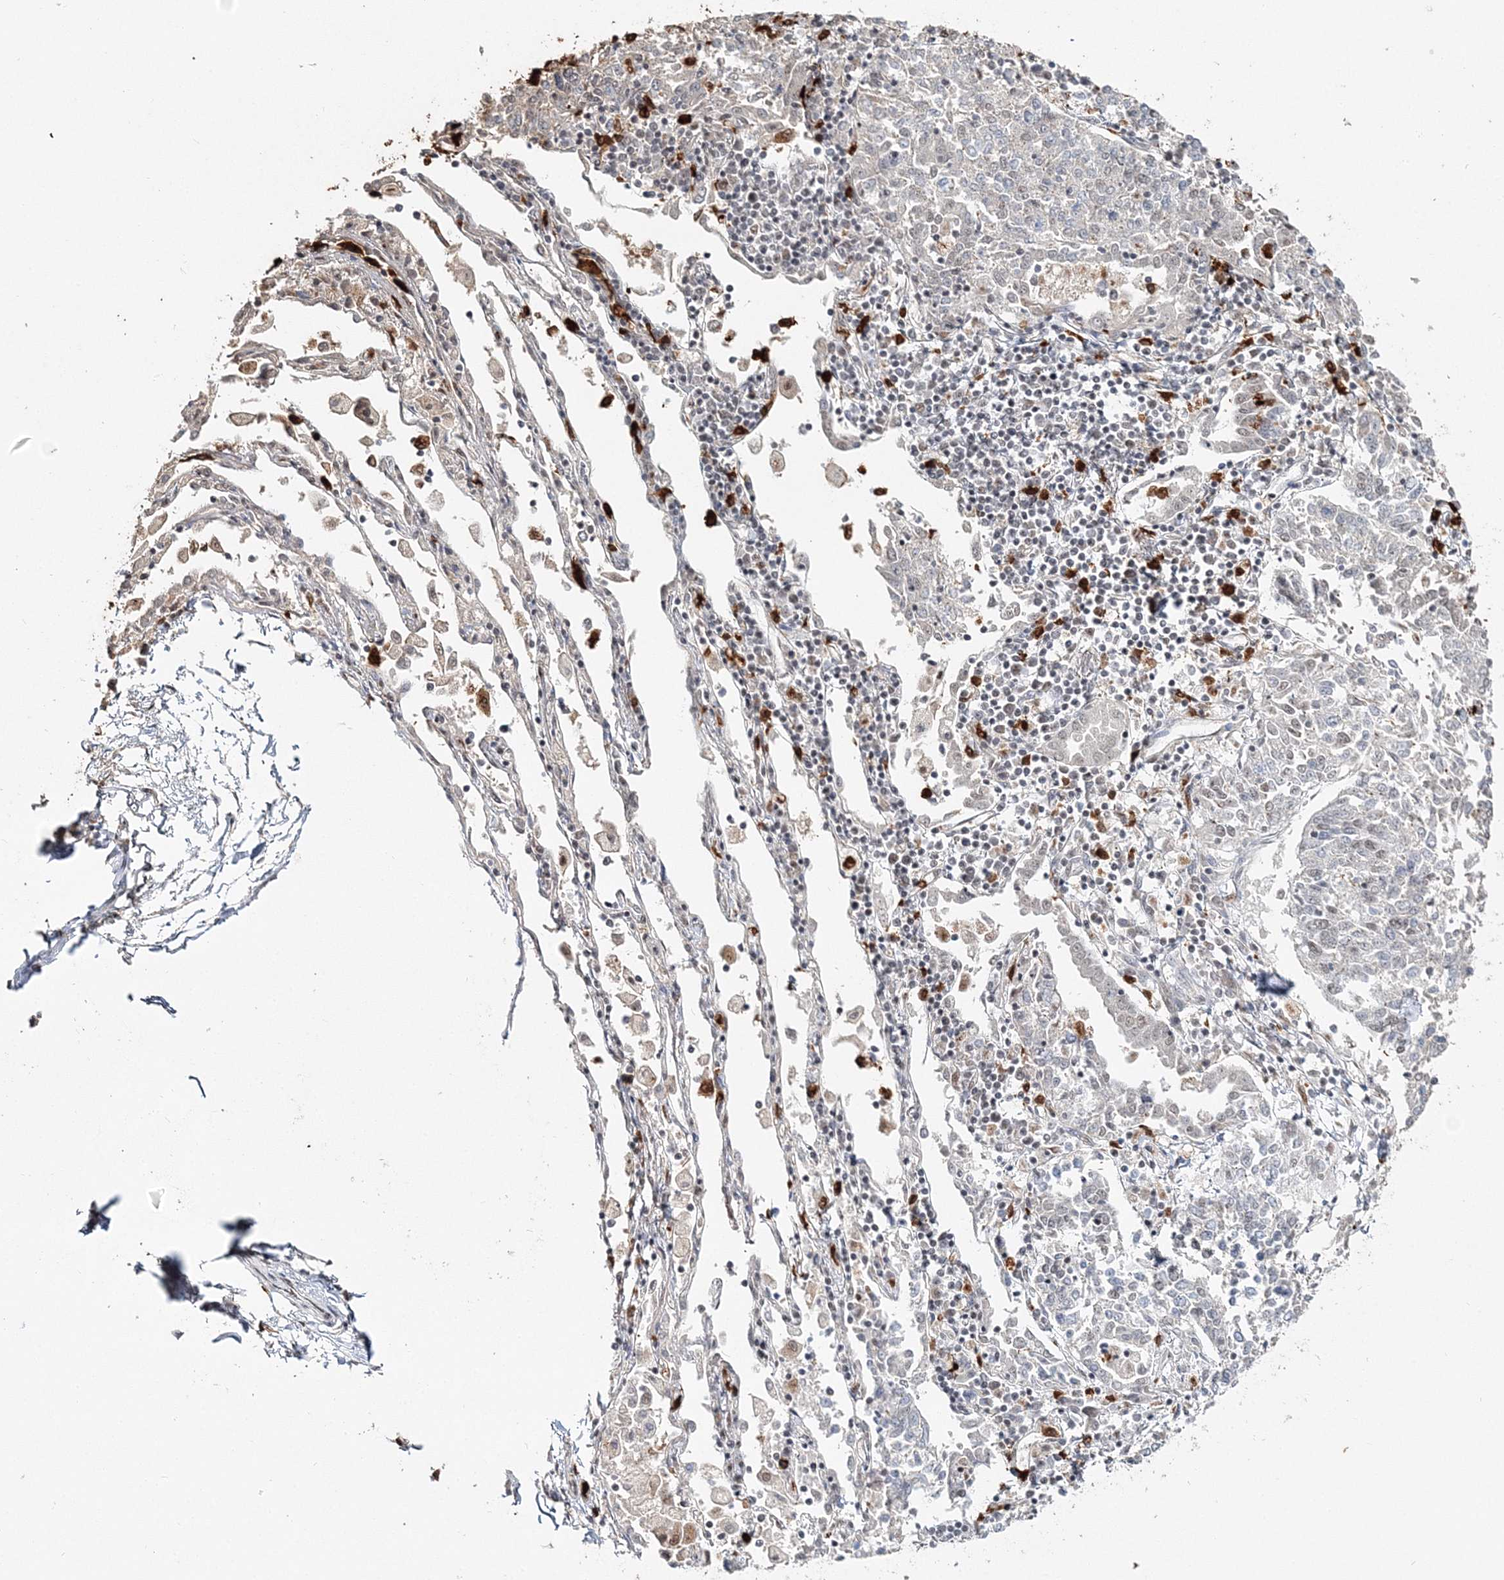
{"staining": {"intensity": "weak", "quantity": "25%-75%", "location": "nuclear"}, "tissue": "lung cancer", "cell_type": "Tumor cells", "image_type": "cancer", "snomed": [{"axis": "morphology", "description": "Normal tissue, NOS"}, {"axis": "morphology", "description": "Squamous cell carcinoma, NOS"}, {"axis": "topography", "description": "Cartilage tissue"}, {"axis": "topography", "description": "Lung"}, {"axis": "topography", "description": "Peripheral nerve tissue"}], "caption": "Lung cancer (squamous cell carcinoma) tissue displays weak nuclear expression in approximately 25%-75% of tumor cells", "gene": "QRICH1", "patient": {"sex": "female", "age": 49}}